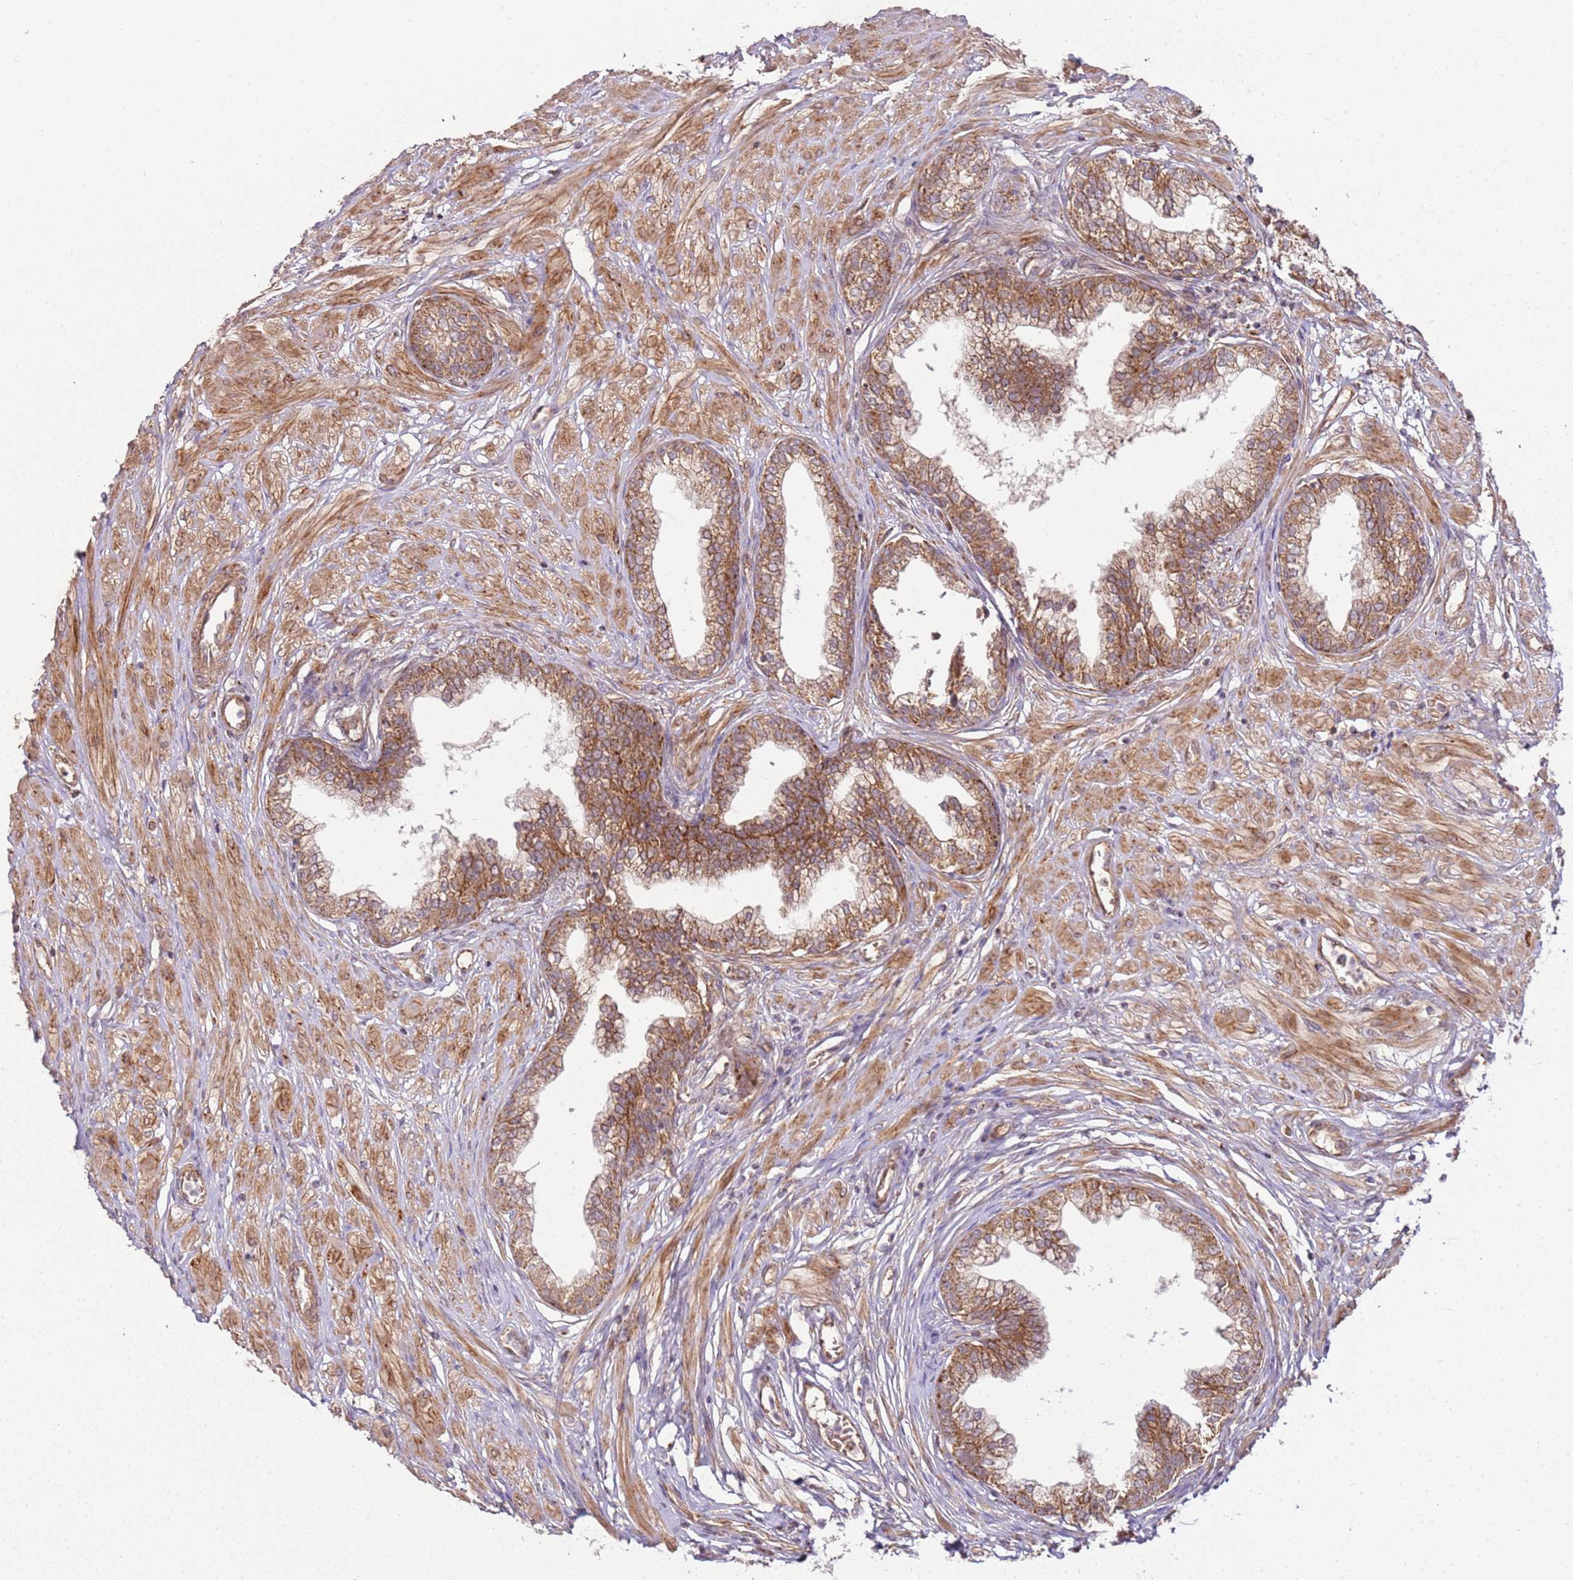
{"staining": {"intensity": "moderate", "quantity": ">75%", "location": "cytoplasmic/membranous"}, "tissue": "prostate", "cell_type": "Glandular cells", "image_type": "normal", "snomed": [{"axis": "morphology", "description": "Normal tissue, NOS"}, {"axis": "morphology", "description": "Urothelial carcinoma, Low grade"}, {"axis": "topography", "description": "Urinary bladder"}, {"axis": "topography", "description": "Prostate"}], "caption": "Protein expression analysis of benign prostate exhibits moderate cytoplasmic/membranous staining in about >75% of glandular cells.", "gene": "TM2D2", "patient": {"sex": "male", "age": 60}}